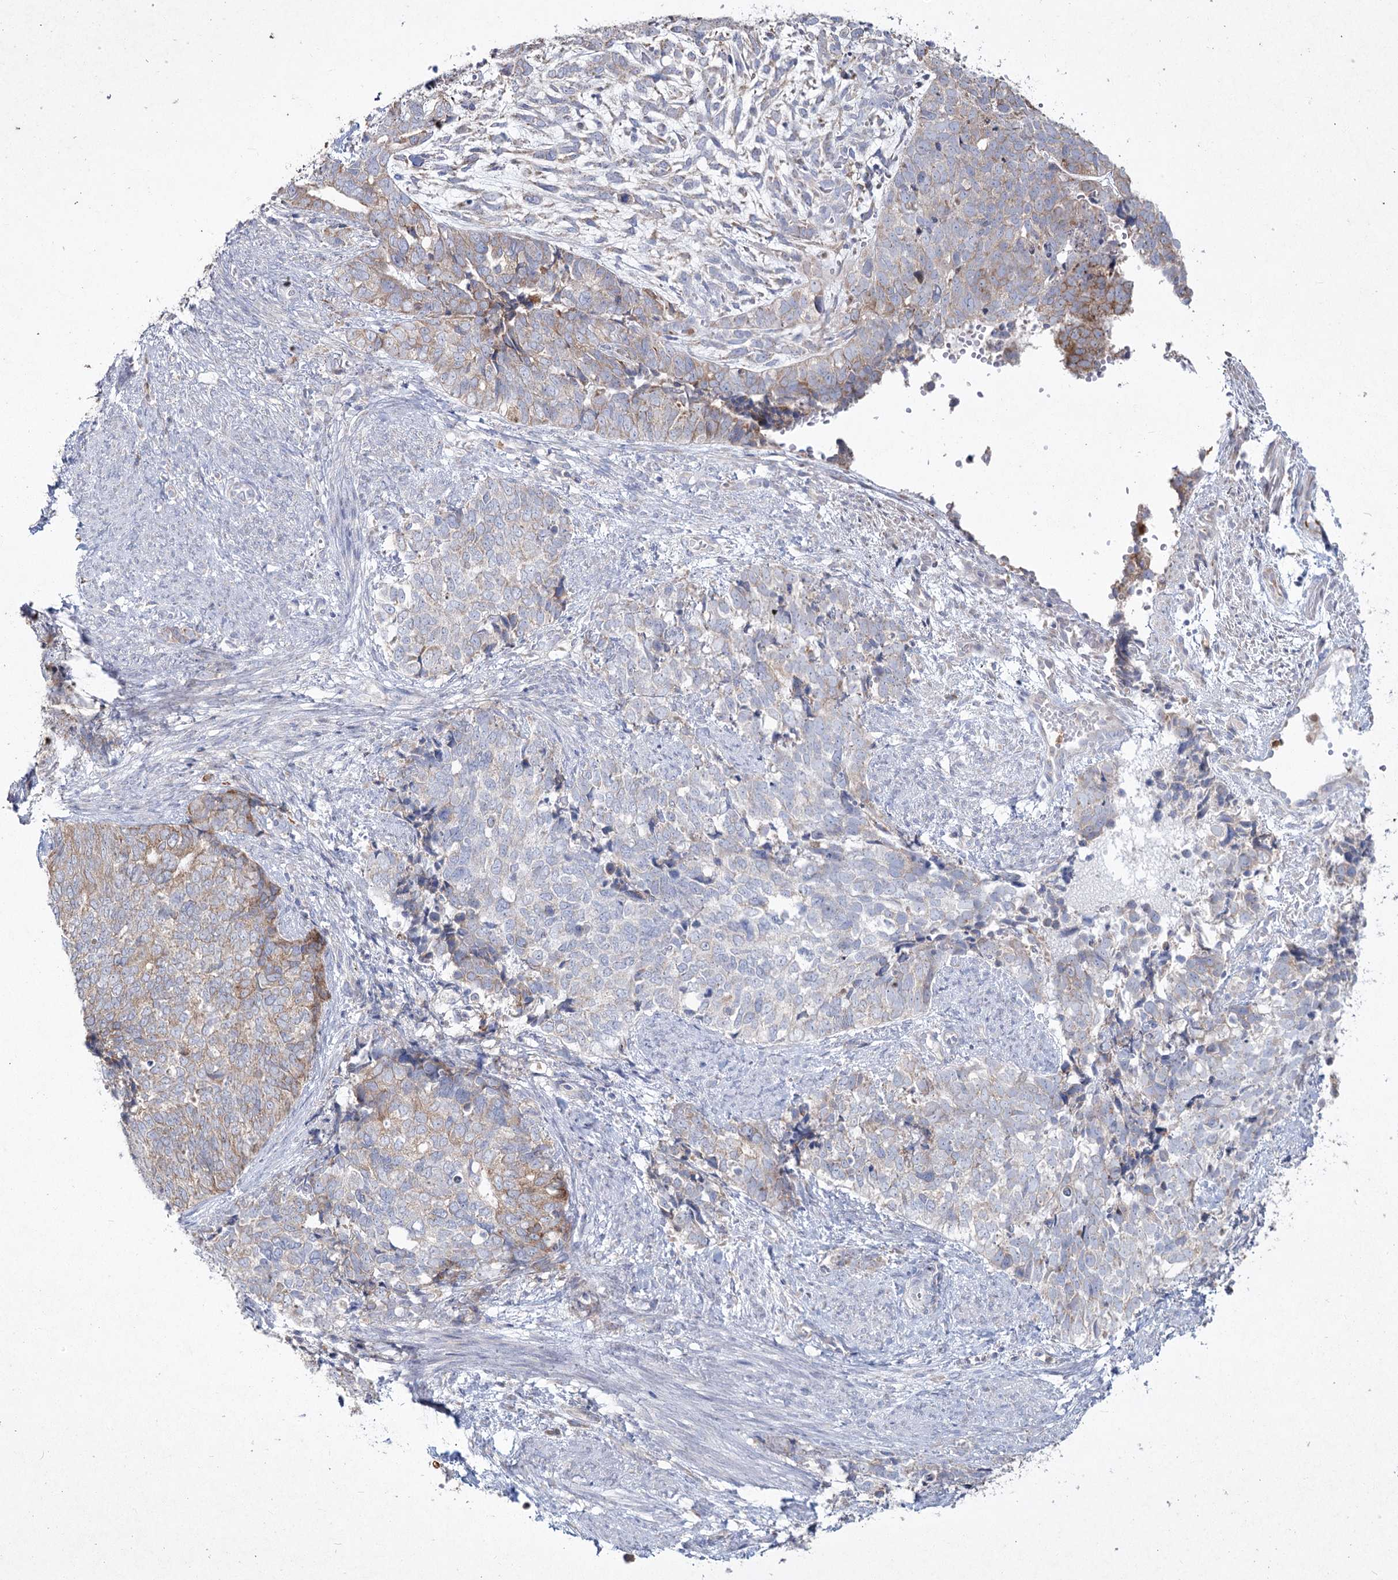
{"staining": {"intensity": "moderate", "quantity": "<25%", "location": "cytoplasmic/membranous"}, "tissue": "cervical cancer", "cell_type": "Tumor cells", "image_type": "cancer", "snomed": [{"axis": "morphology", "description": "Squamous cell carcinoma, NOS"}, {"axis": "topography", "description": "Cervix"}], "caption": "Approximately <25% of tumor cells in human squamous cell carcinoma (cervical) show moderate cytoplasmic/membranous protein positivity as visualized by brown immunohistochemical staining.", "gene": "NIPAL4", "patient": {"sex": "female", "age": 63}}